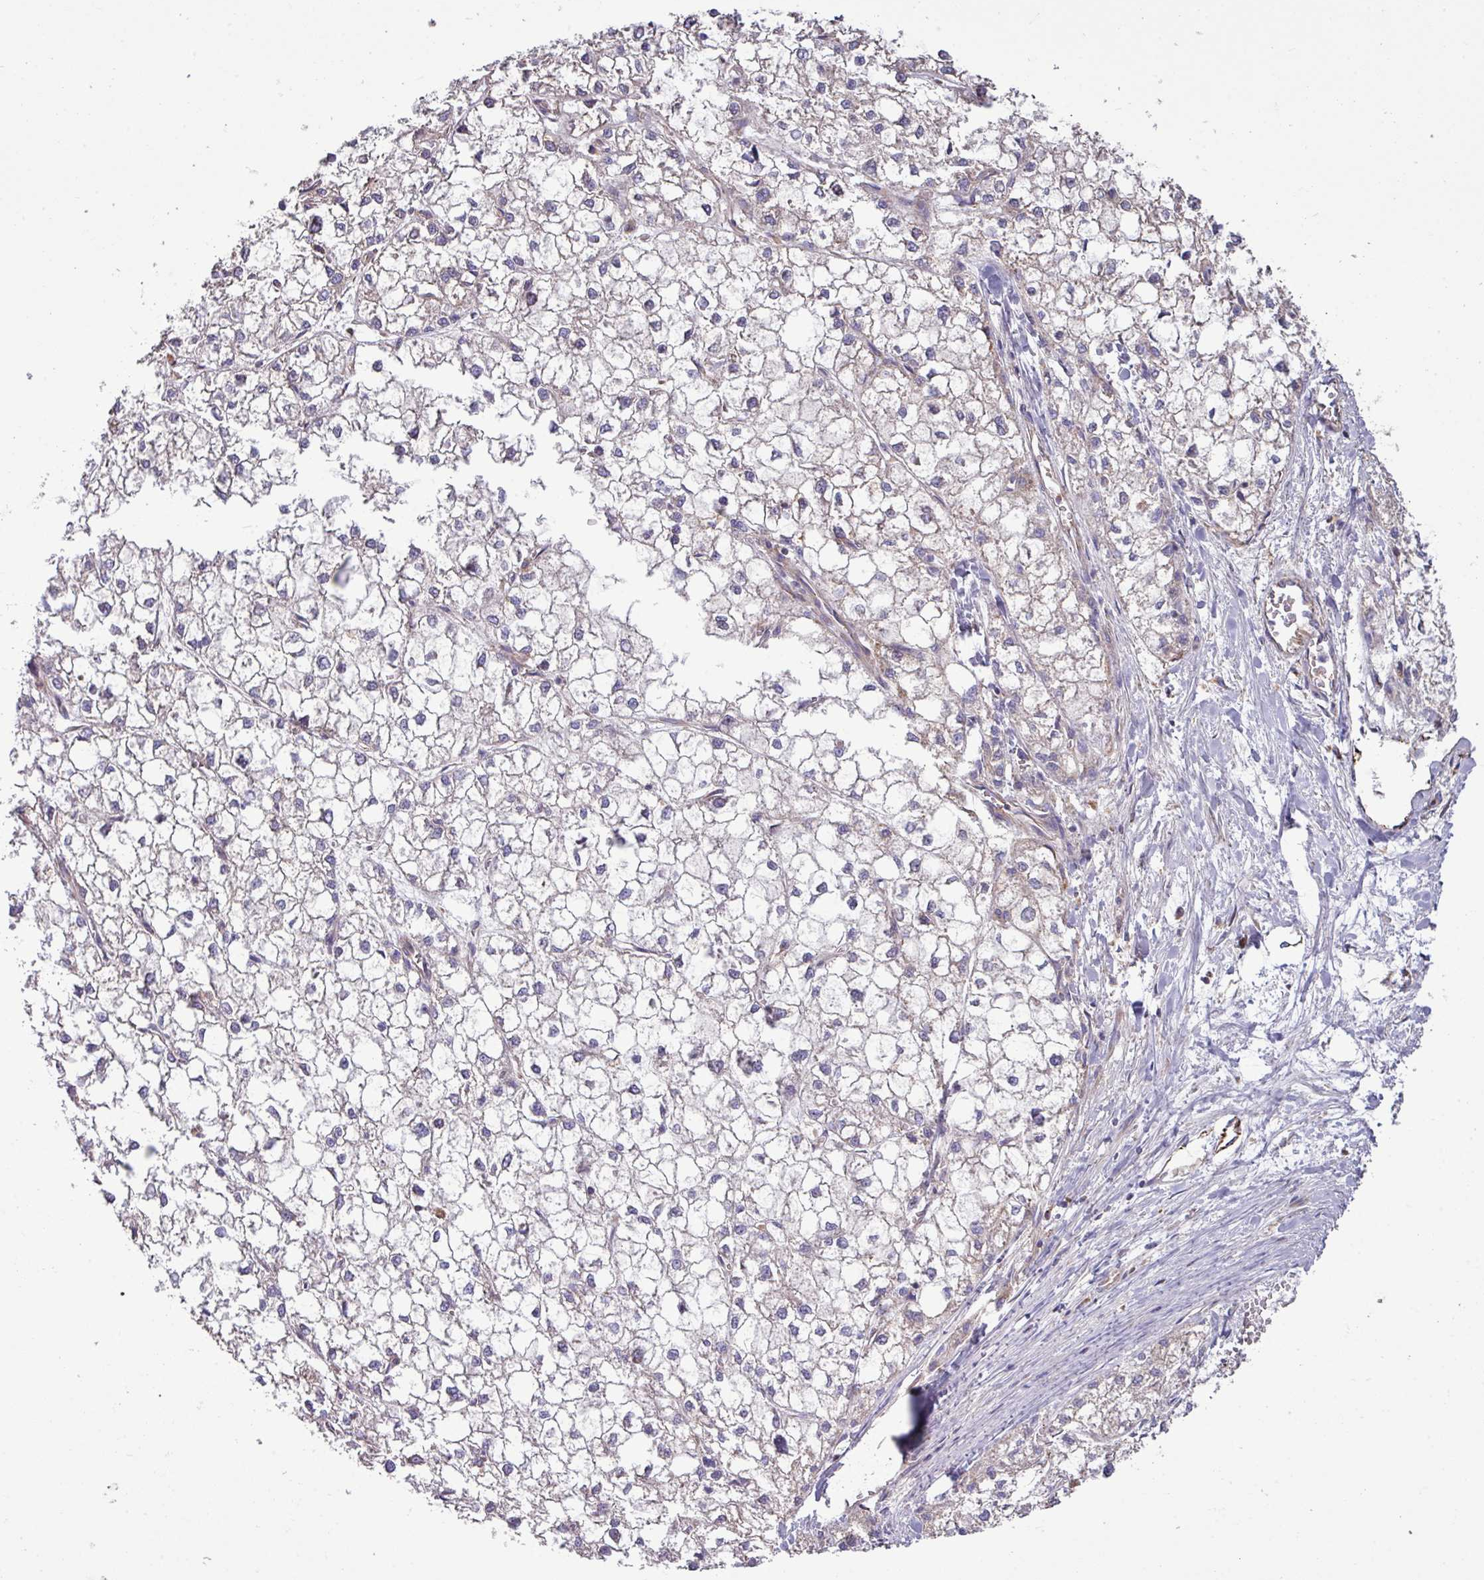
{"staining": {"intensity": "negative", "quantity": "none", "location": "none"}, "tissue": "liver cancer", "cell_type": "Tumor cells", "image_type": "cancer", "snomed": [{"axis": "morphology", "description": "Carcinoma, Hepatocellular, NOS"}, {"axis": "topography", "description": "Liver"}], "caption": "DAB (3,3'-diaminobenzidine) immunohistochemical staining of human liver cancer demonstrates no significant expression in tumor cells. (Immunohistochemistry (ihc), brightfield microscopy, high magnification).", "gene": "PPM1J", "patient": {"sex": "female", "age": 43}}